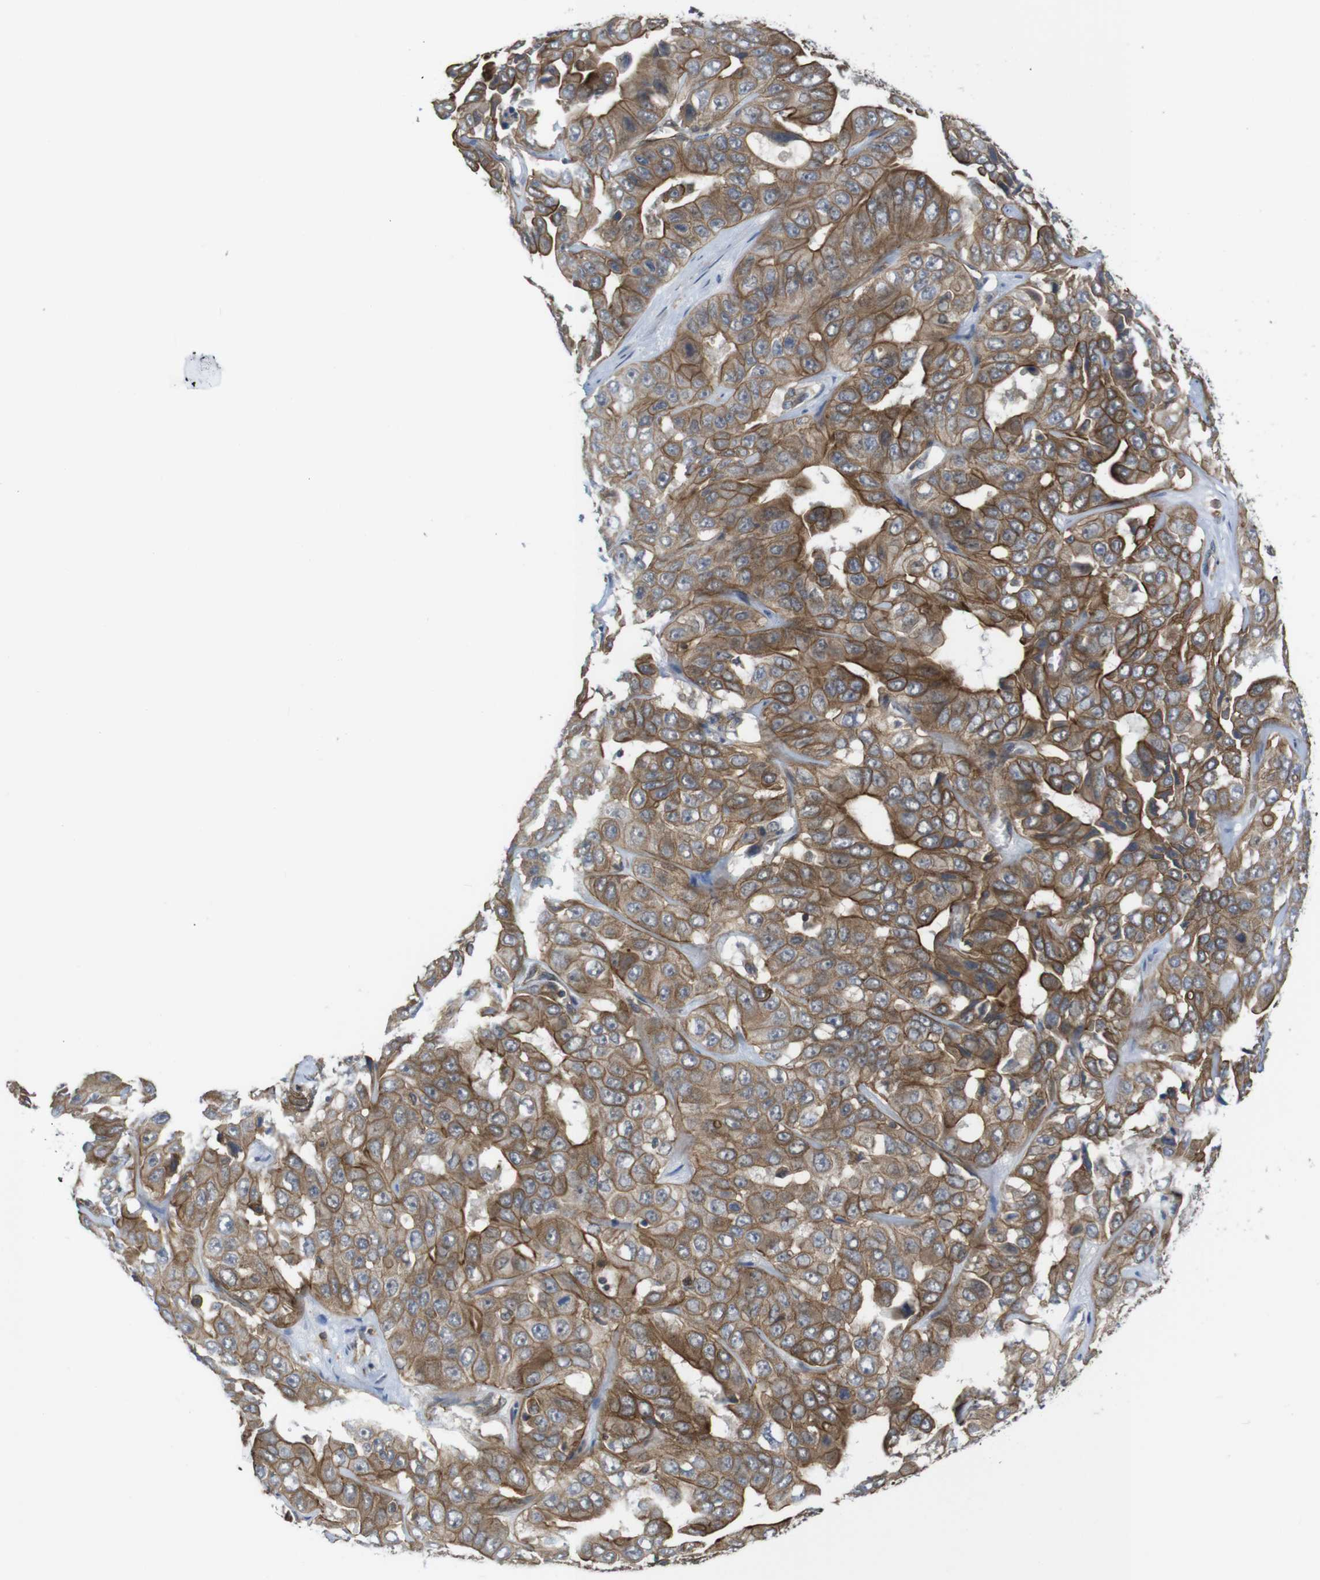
{"staining": {"intensity": "moderate", "quantity": ">75%", "location": "cytoplasmic/membranous"}, "tissue": "liver cancer", "cell_type": "Tumor cells", "image_type": "cancer", "snomed": [{"axis": "morphology", "description": "Cholangiocarcinoma"}, {"axis": "topography", "description": "Liver"}], "caption": "Cholangiocarcinoma (liver) stained with a protein marker reveals moderate staining in tumor cells.", "gene": "ZDHHC5", "patient": {"sex": "female", "age": 52}}